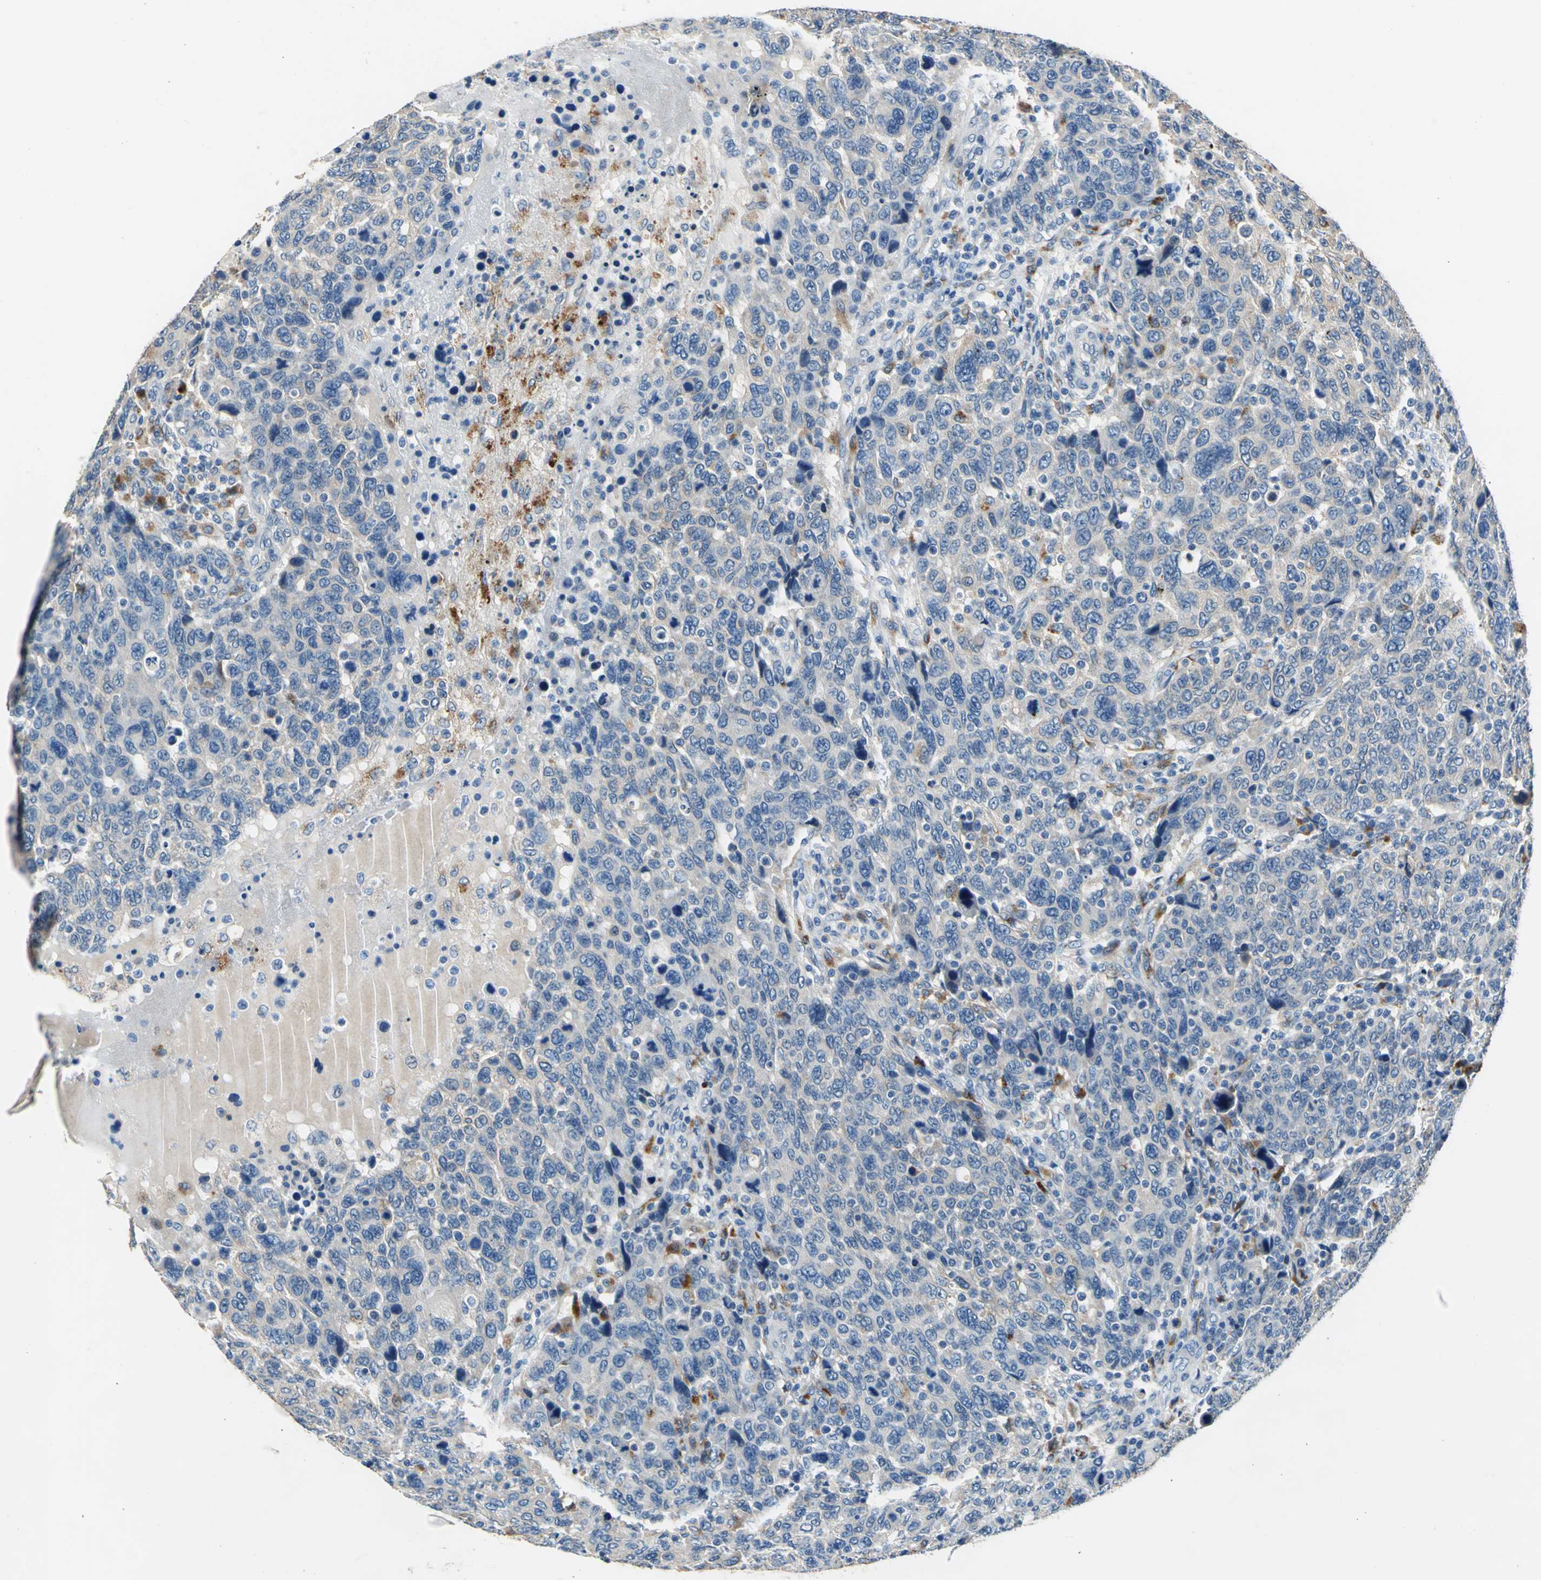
{"staining": {"intensity": "weak", "quantity": ">75%", "location": "cytoplasmic/membranous"}, "tissue": "breast cancer", "cell_type": "Tumor cells", "image_type": "cancer", "snomed": [{"axis": "morphology", "description": "Duct carcinoma"}, {"axis": "topography", "description": "Breast"}], "caption": "Immunohistochemical staining of human infiltrating ductal carcinoma (breast) exhibits weak cytoplasmic/membranous protein staining in about >75% of tumor cells.", "gene": "RASD2", "patient": {"sex": "female", "age": 37}}